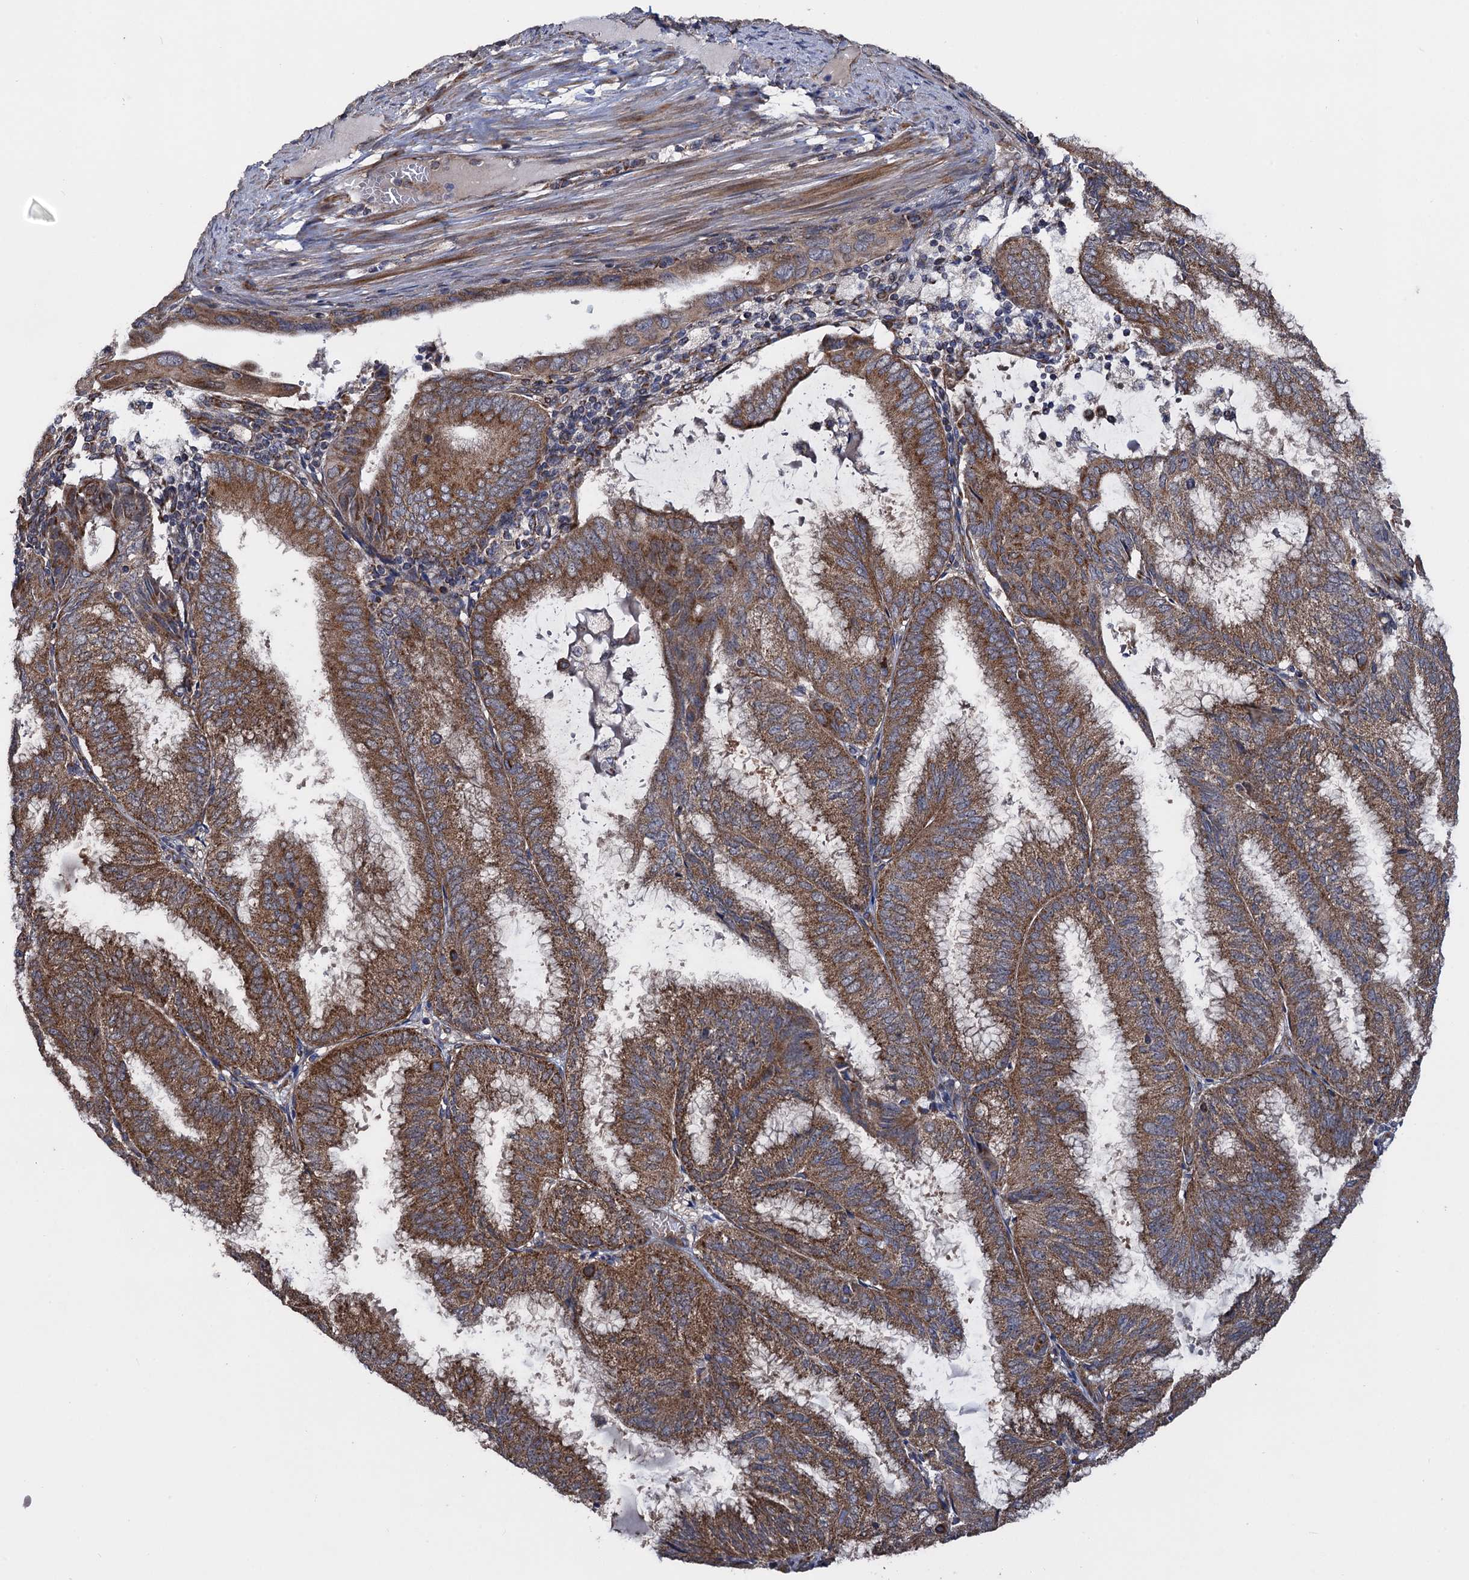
{"staining": {"intensity": "moderate", "quantity": ">75%", "location": "cytoplasmic/membranous"}, "tissue": "endometrial cancer", "cell_type": "Tumor cells", "image_type": "cancer", "snomed": [{"axis": "morphology", "description": "Adenocarcinoma, NOS"}, {"axis": "topography", "description": "Endometrium"}], "caption": "High-magnification brightfield microscopy of adenocarcinoma (endometrial) stained with DAB (3,3'-diaminobenzidine) (brown) and counterstained with hematoxylin (blue). tumor cells exhibit moderate cytoplasmic/membranous expression is appreciated in about>75% of cells.", "gene": "HAUS1", "patient": {"sex": "female", "age": 49}}